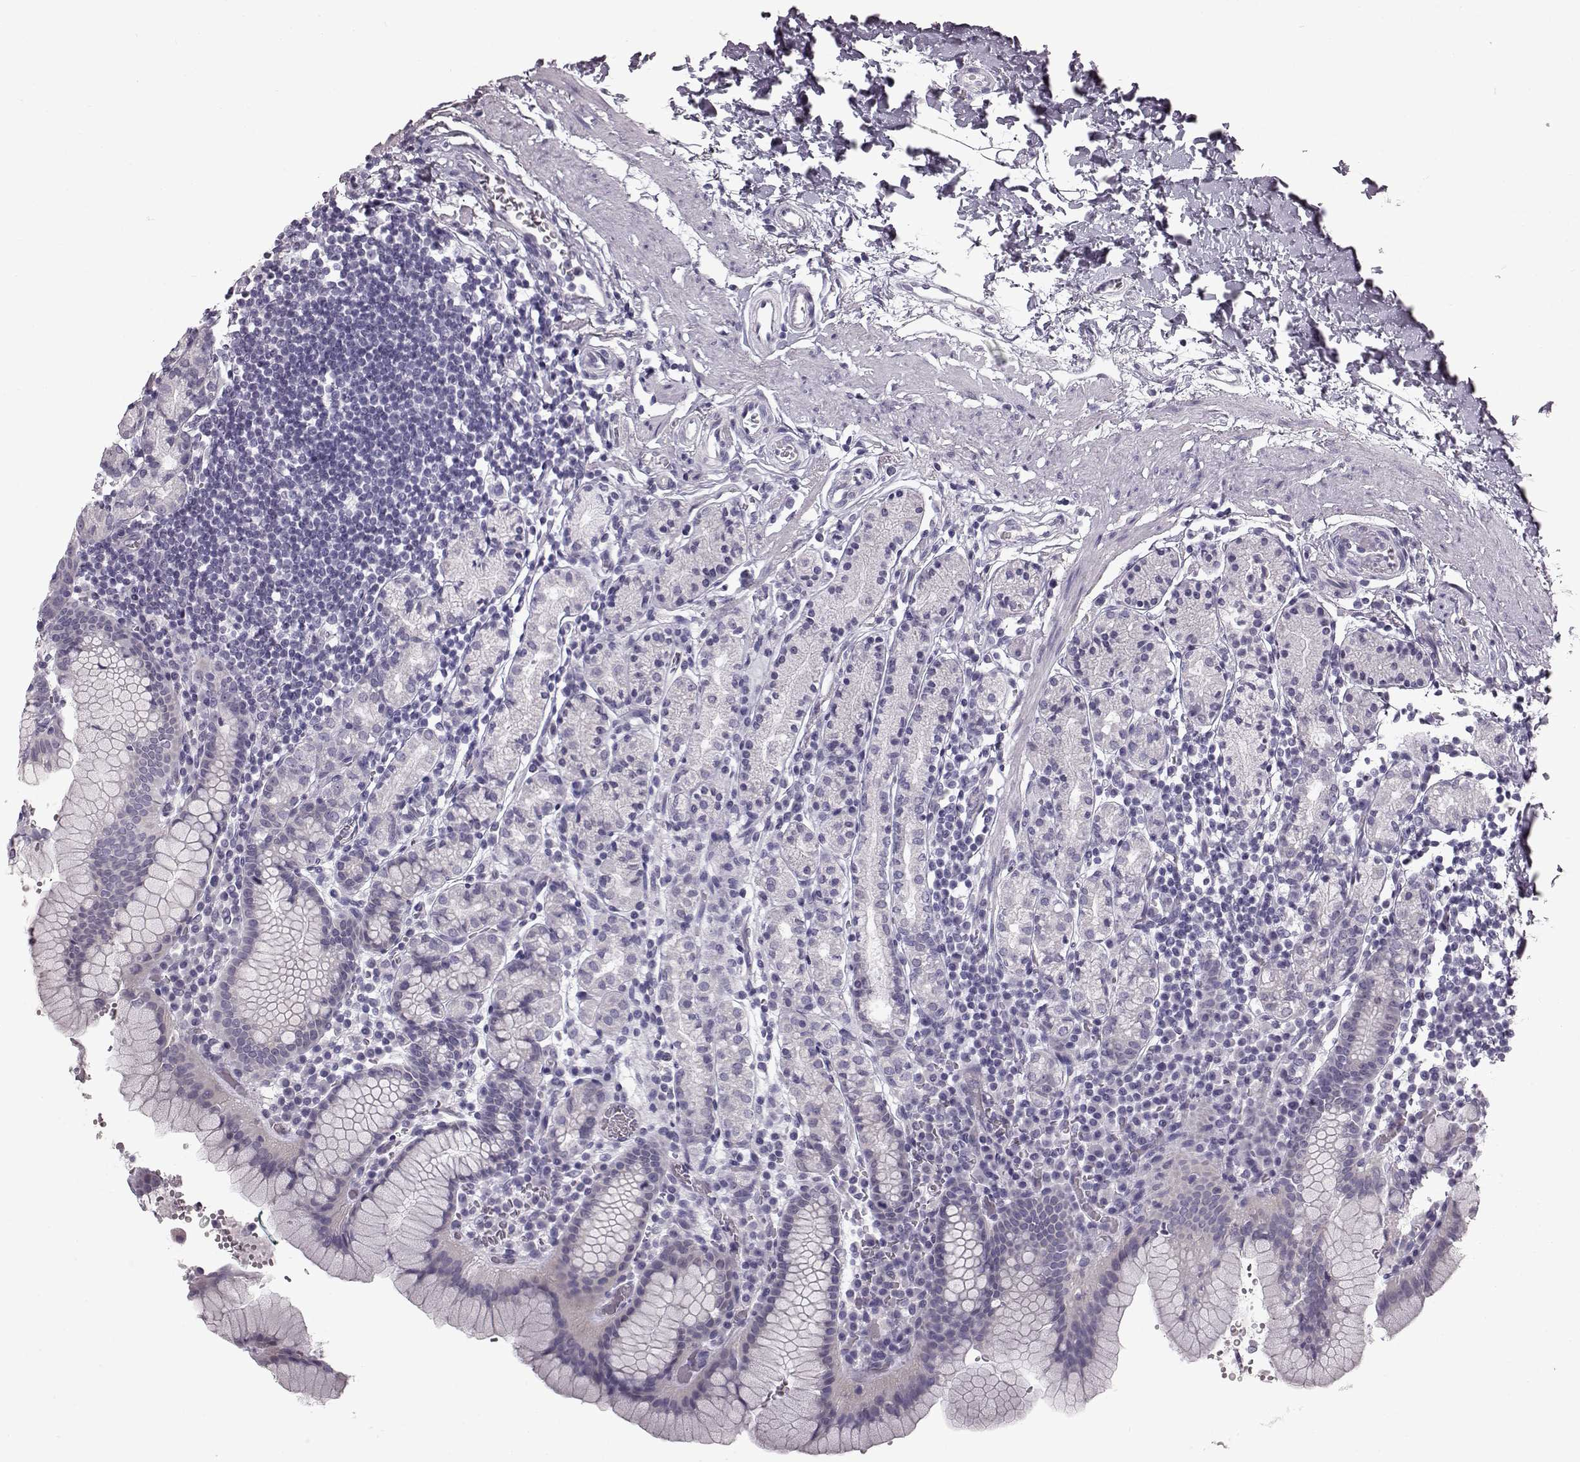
{"staining": {"intensity": "negative", "quantity": "none", "location": "none"}, "tissue": "stomach", "cell_type": "Glandular cells", "image_type": "normal", "snomed": [{"axis": "morphology", "description": "Normal tissue, NOS"}, {"axis": "topography", "description": "Stomach, upper"}, {"axis": "topography", "description": "Stomach"}], "caption": "Stomach was stained to show a protein in brown. There is no significant staining in glandular cells. (Stains: DAB (3,3'-diaminobenzidine) immunohistochemistry with hematoxylin counter stain, Microscopy: brightfield microscopy at high magnification).", "gene": "TCHHL1", "patient": {"sex": "male", "age": 62}}